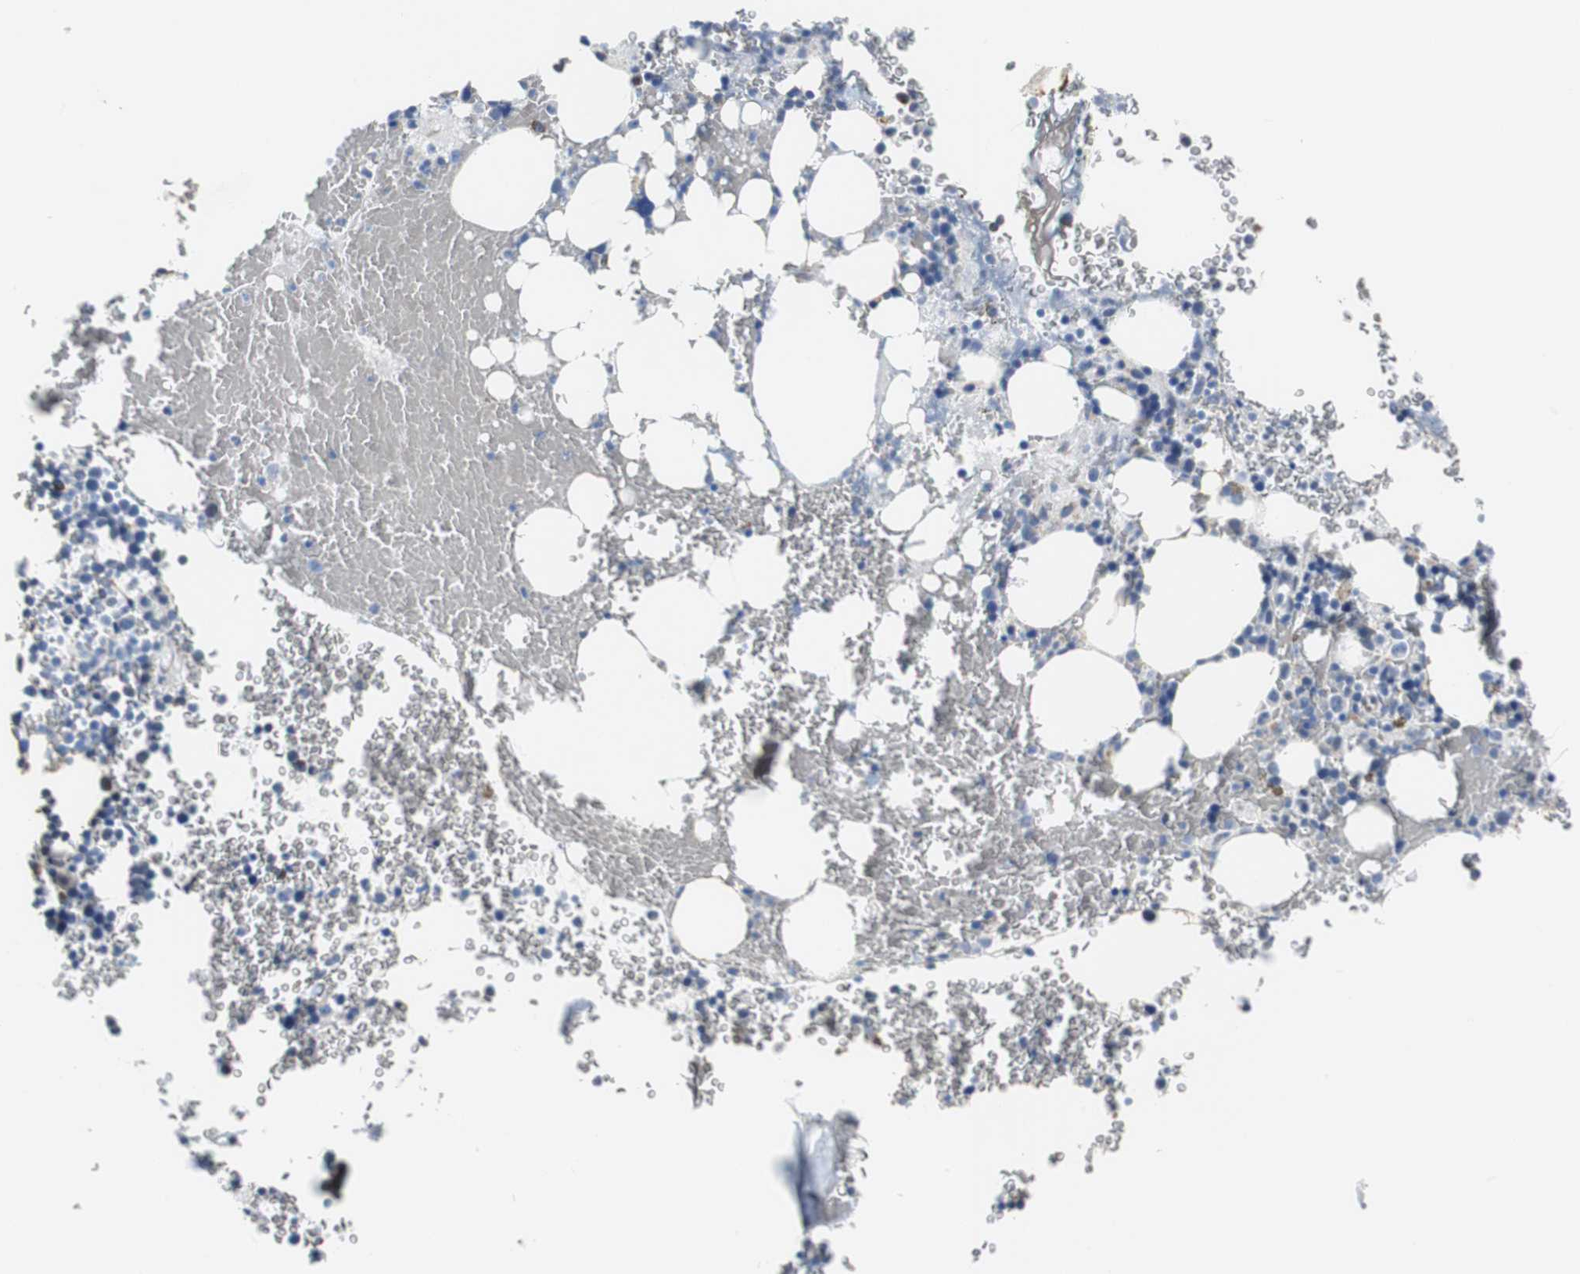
{"staining": {"intensity": "negative", "quantity": "none", "location": "none"}, "tissue": "bone marrow", "cell_type": "Hematopoietic cells", "image_type": "normal", "snomed": [{"axis": "morphology", "description": "Normal tissue, NOS"}, {"axis": "topography", "description": "Bone marrow"}], "caption": "DAB immunohistochemical staining of benign bone marrow demonstrates no significant positivity in hematopoietic cells.", "gene": "PCK1", "patient": {"sex": "female", "age": 73}}